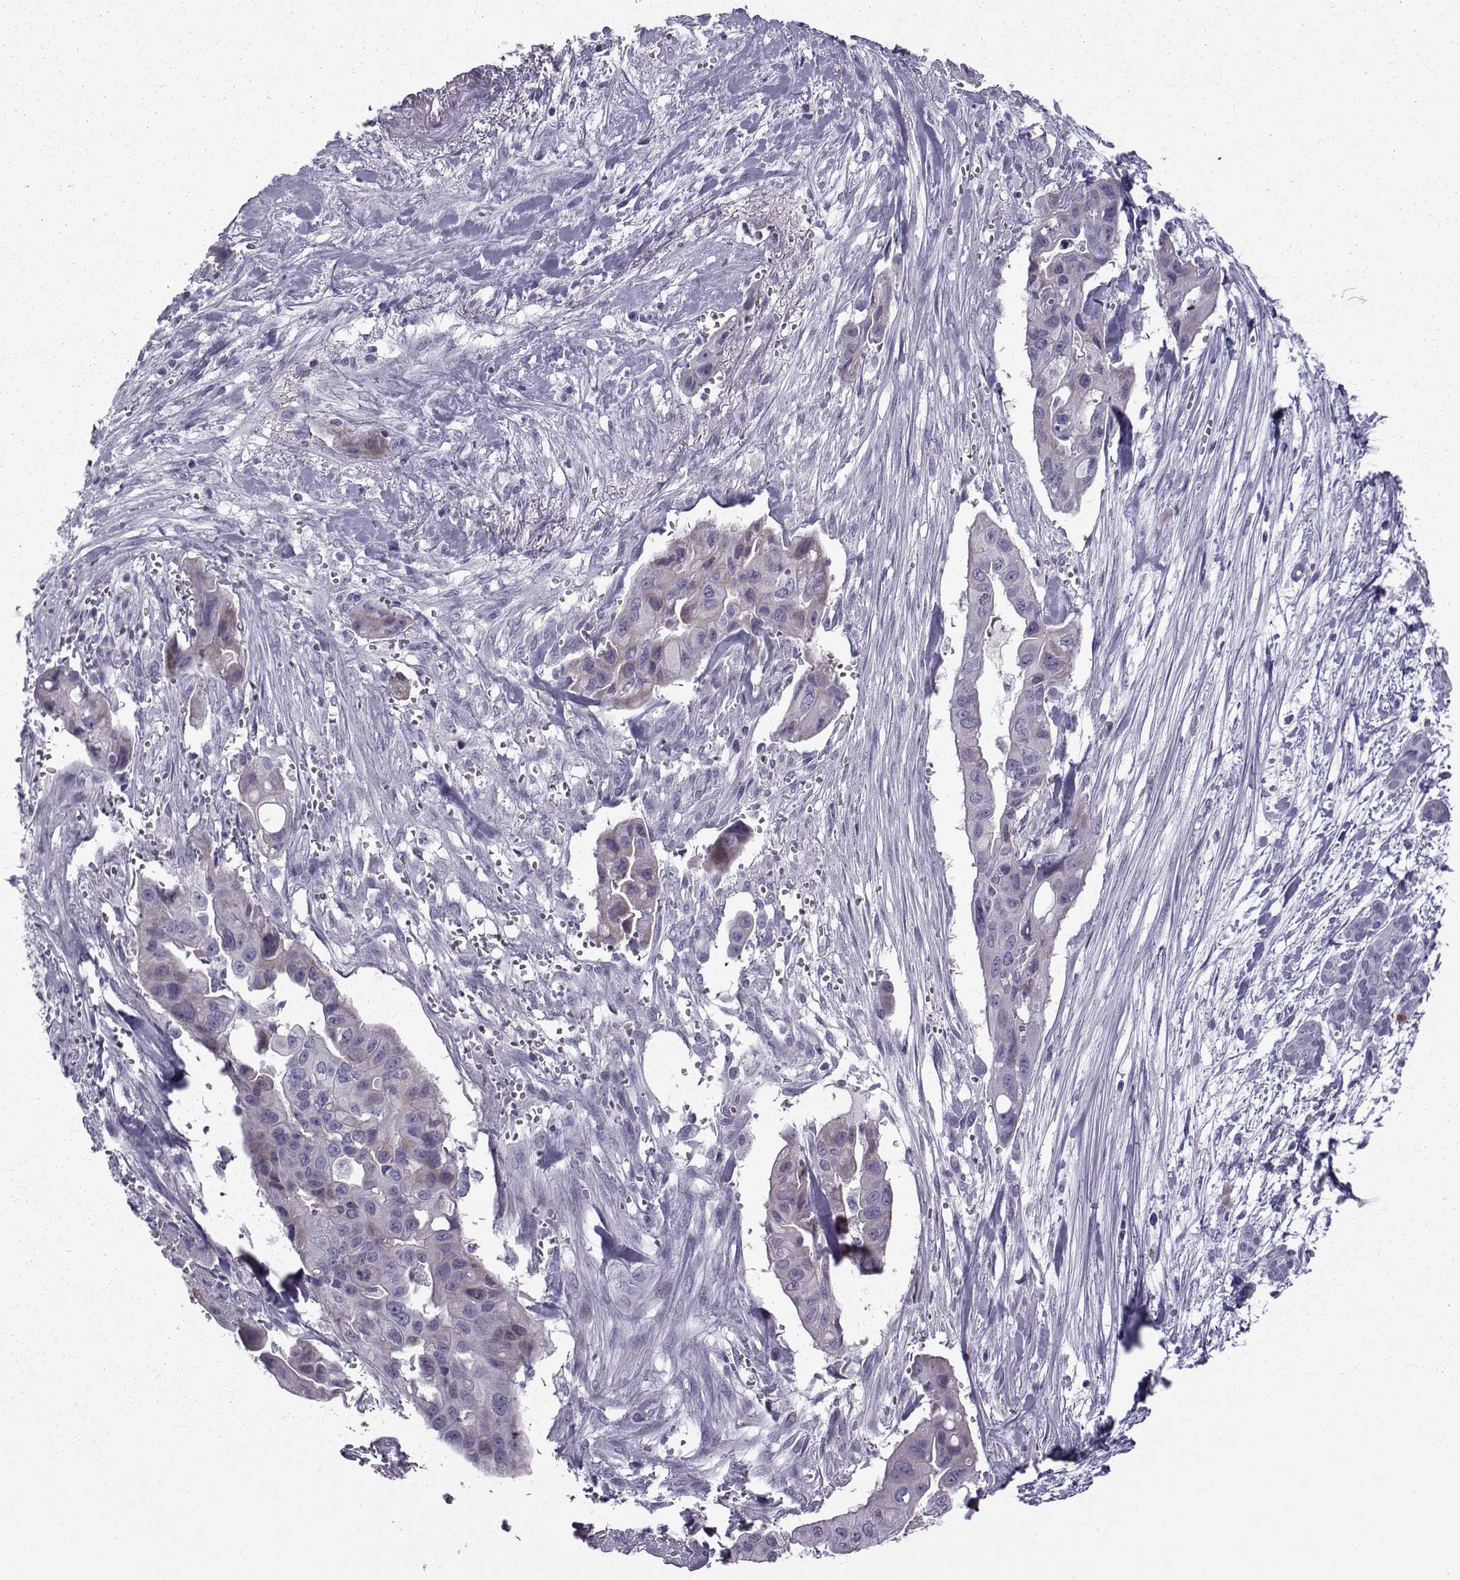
{"staining": {"intensity": "negative", "quantity": "none", "location": "none"}, "tissue": "pancreatic cancer", "cell_type": "Tumor cells", "image_type": "cancer", "snomed": [{"axis": "morphology", "description": "Adenocarcinoma, NOS"}, {"axis": "topography", "description": "Pancreas"}], "caption": "Adenocarcinoma (pancreatic) was stained to show a protein in brown. There is no significant positivity in tumor cells.", "gene": "DMRT3", "patient": {"sex": "male", "age": 60}}